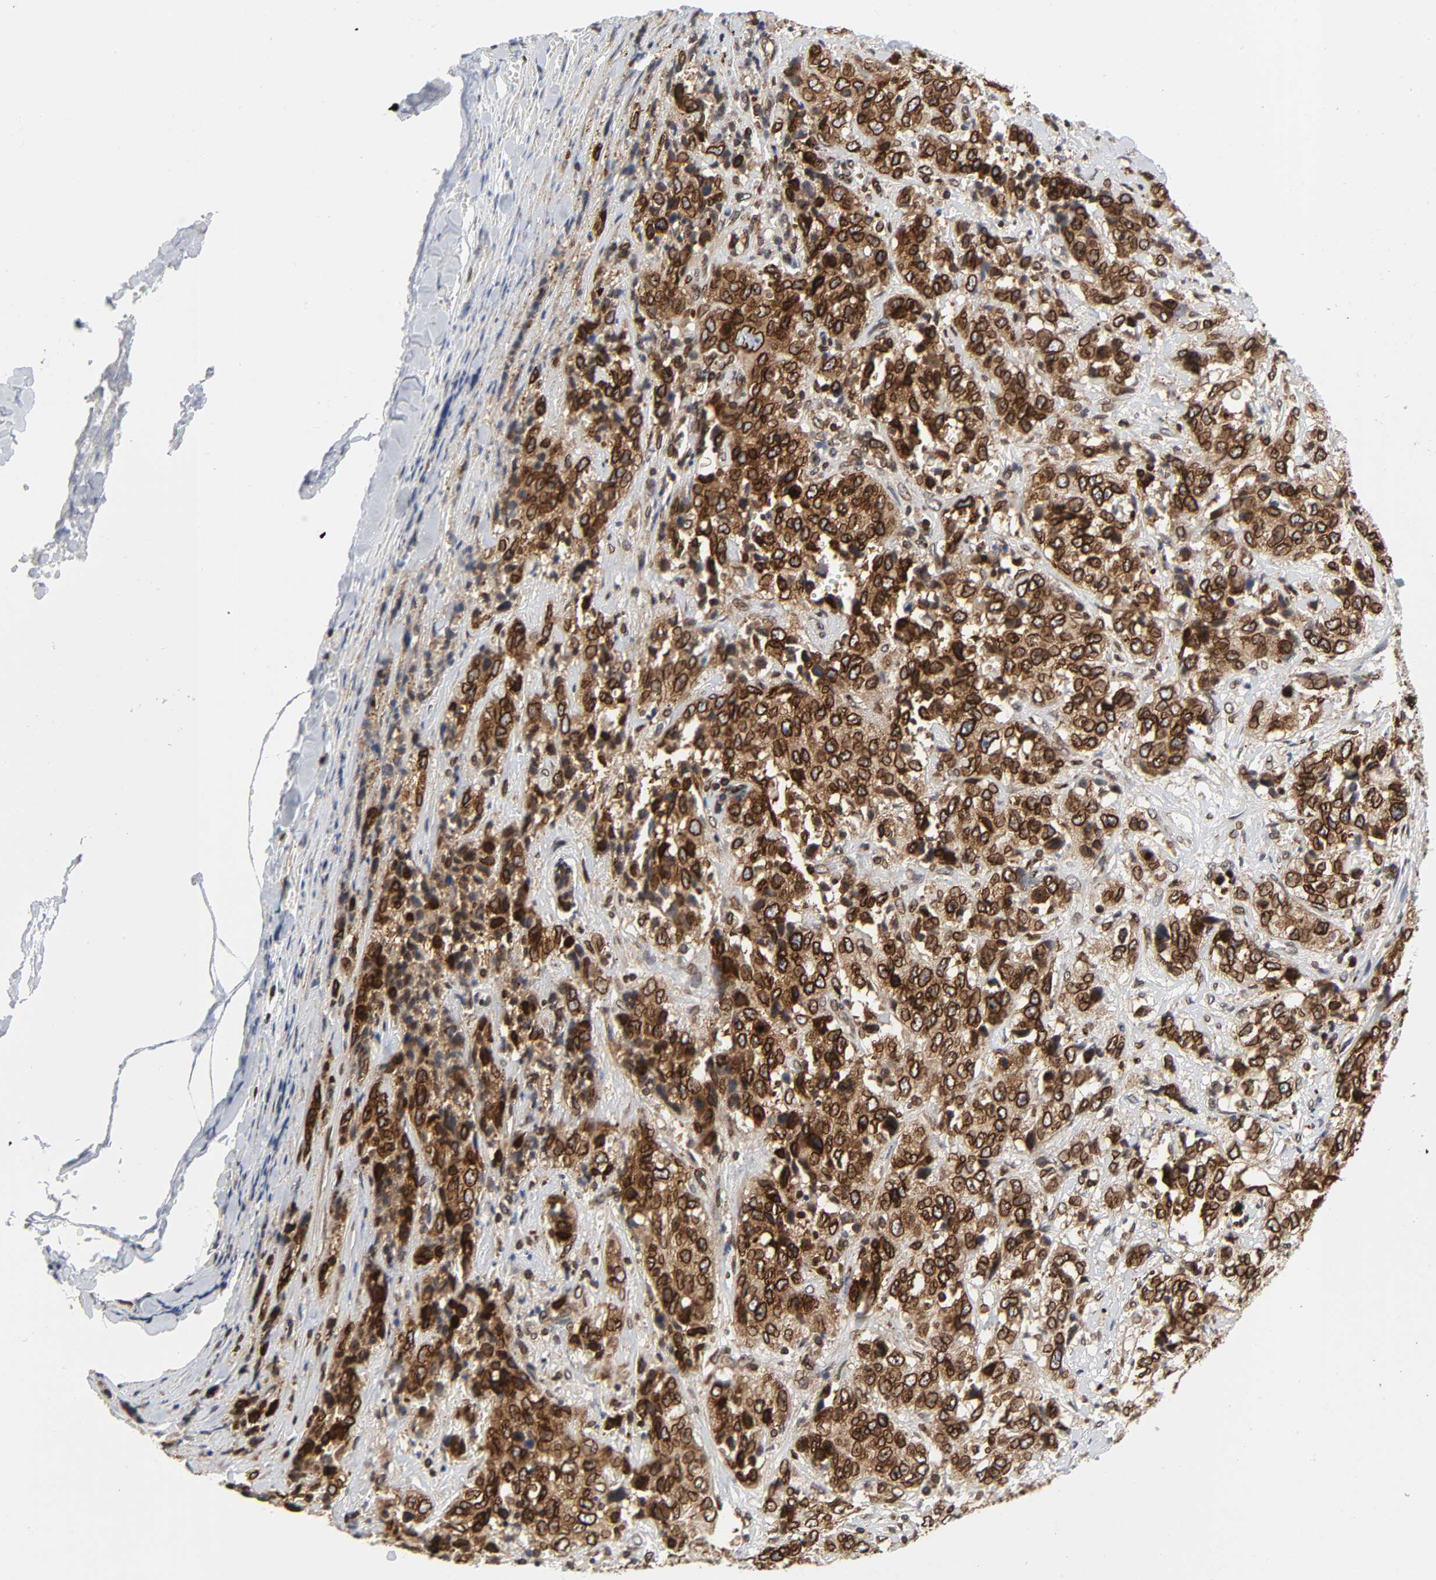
{"staining": {"intensity": "strong", "quantity": ">75%", "location": "cytoplasmic/membranous,nuclear"}, "tissue": "stomach cancer", "cell_type": "Tumor cells", "image_type": "cancer", "snomed": [{"axis": "morphology", "description": "Adenocarcinoma, NOS"}, {"axis": "topography", "description": "Stomach"}], "caption": "Adenocarcinoma (stomach) stained with a brown dye demonstrates strong cytoplasmic/membranous and nuclear positive positivity in about >75% of tumor cells.", "gene": "RANGAP1", "patient": {"sex": "male", "age": 48}}